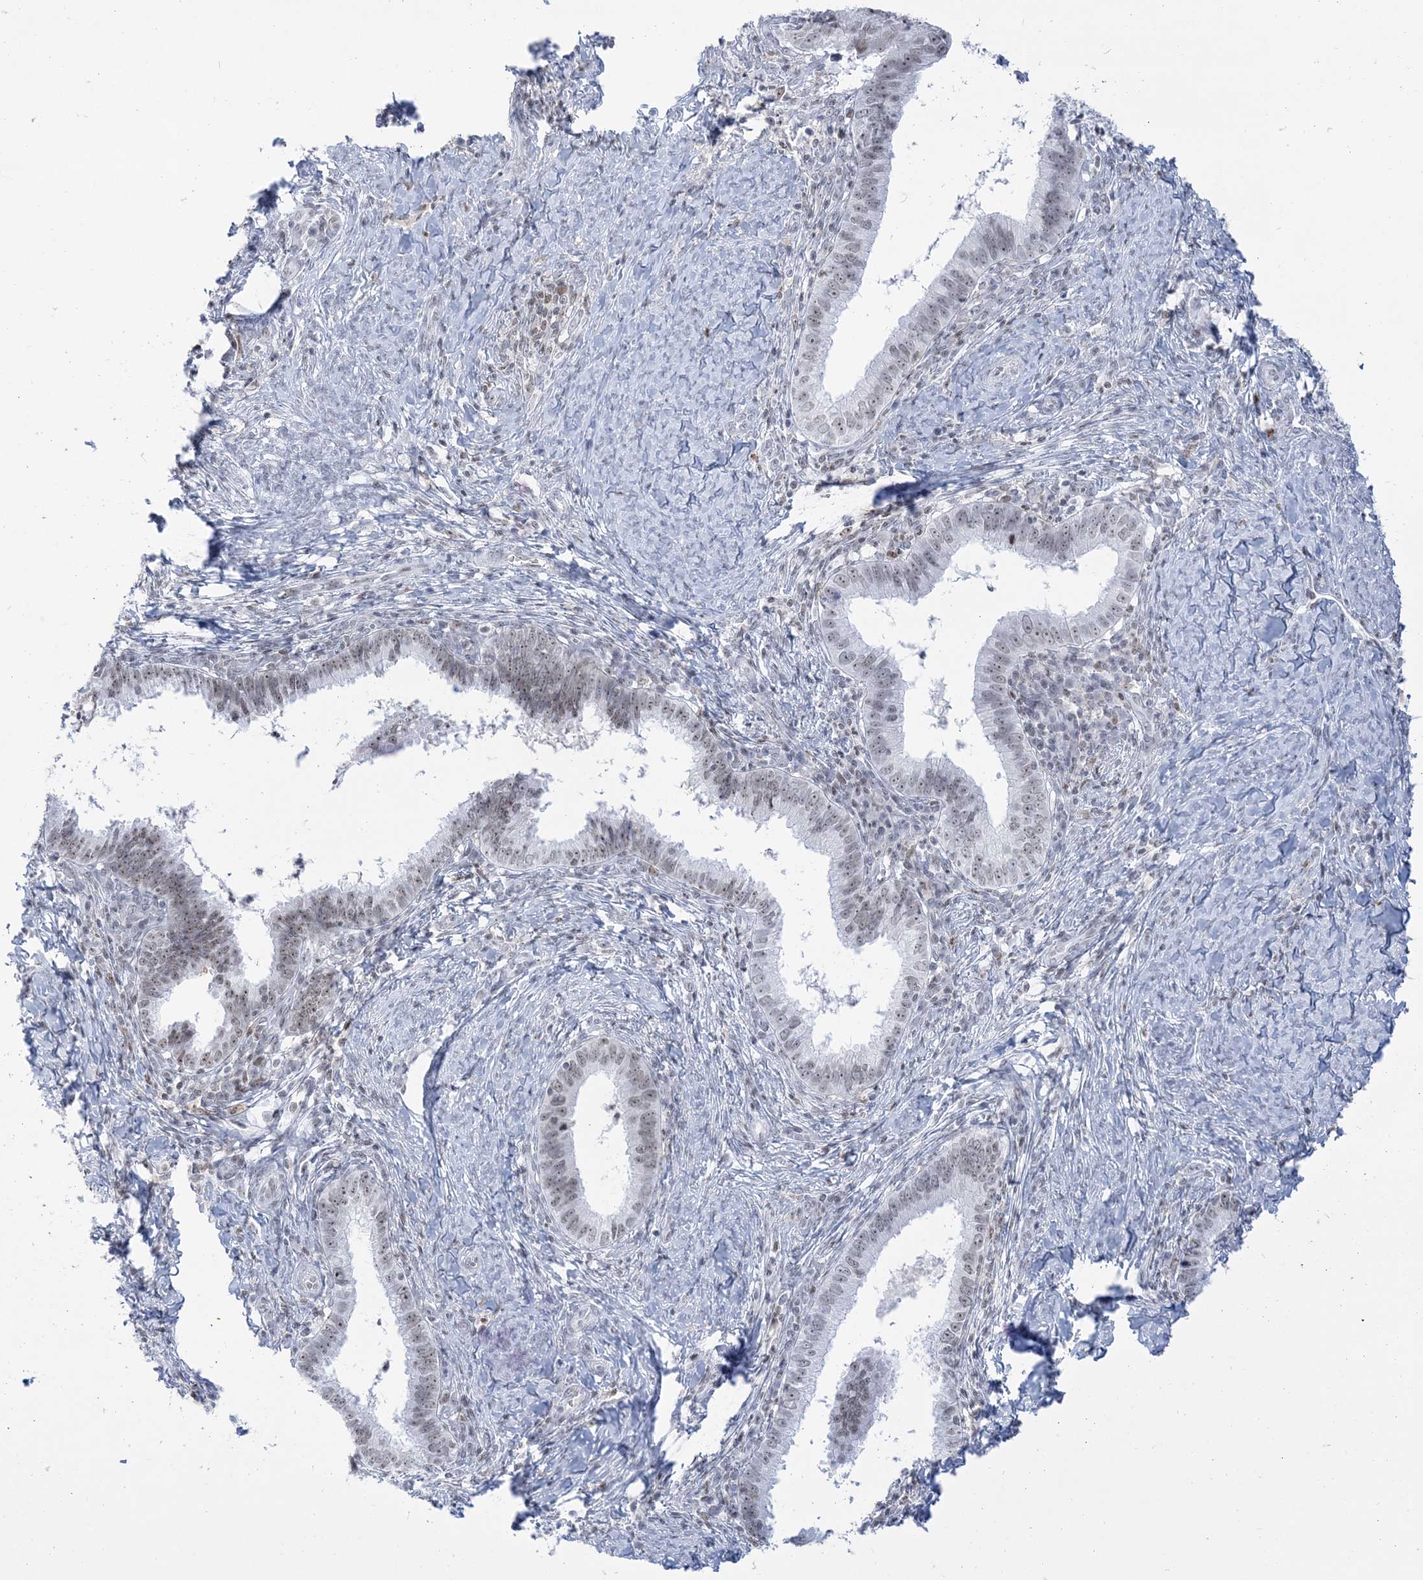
{"staining": {"intensity": "weak", "quantity": "<25%", "location": "nuclear"}, "tissue": "cervical cancer", "cell_type": "Tumor cells", "image_type": "cancer", "snomed": [{"axis": "morphology", "description": "Adenocarcinoma, NOS"}, {"axis": "topography", "description": "Cervix"}], "caption": "Protein analysis of cervical cancer shows no significant positivity in tumor cells. (Immunohistochemistry, brightfield microscopy, high magnification).", "gene": "DDX21", "patient": {"sex": "female", "age": 36}}